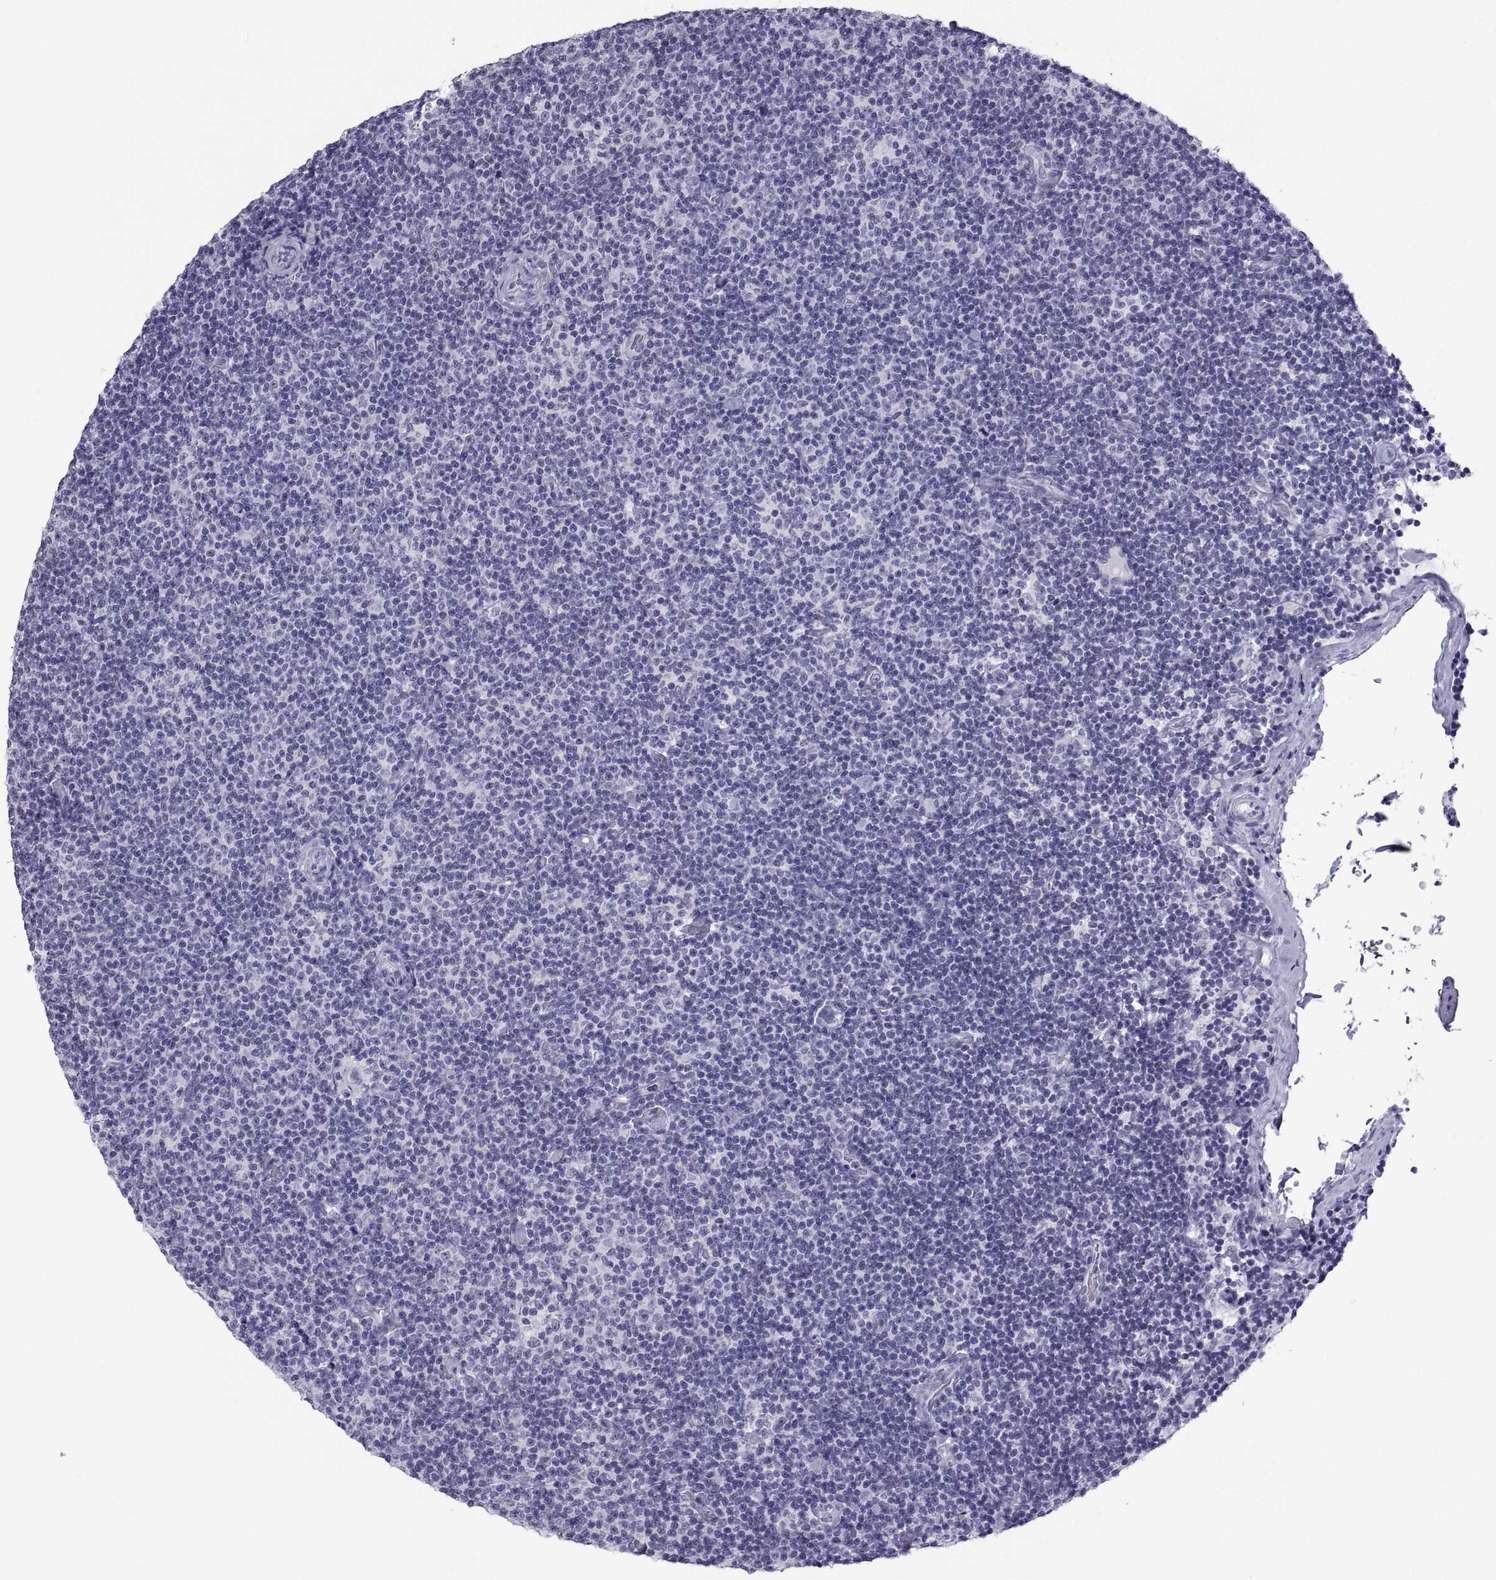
{"staining": {"intensity": "negative", "quantity": "none", "location": "none"}, "tissue": "lymphoma", "cell_type": "Tumor cells", "image_type": "cancer", "snomed": [{"axis": "morphology", "description": "Malignant lymphoma, non-Hodgkin's type, Low grade"}, {"axis": "topography", "description": "Lymph node"}], "caption": "A photomicrograph of lymphoma stained for a protein reveals no brown staining in tumor cells.", "gene": "PCSK1N", "patient": {"sex": "male", "age": 81}}